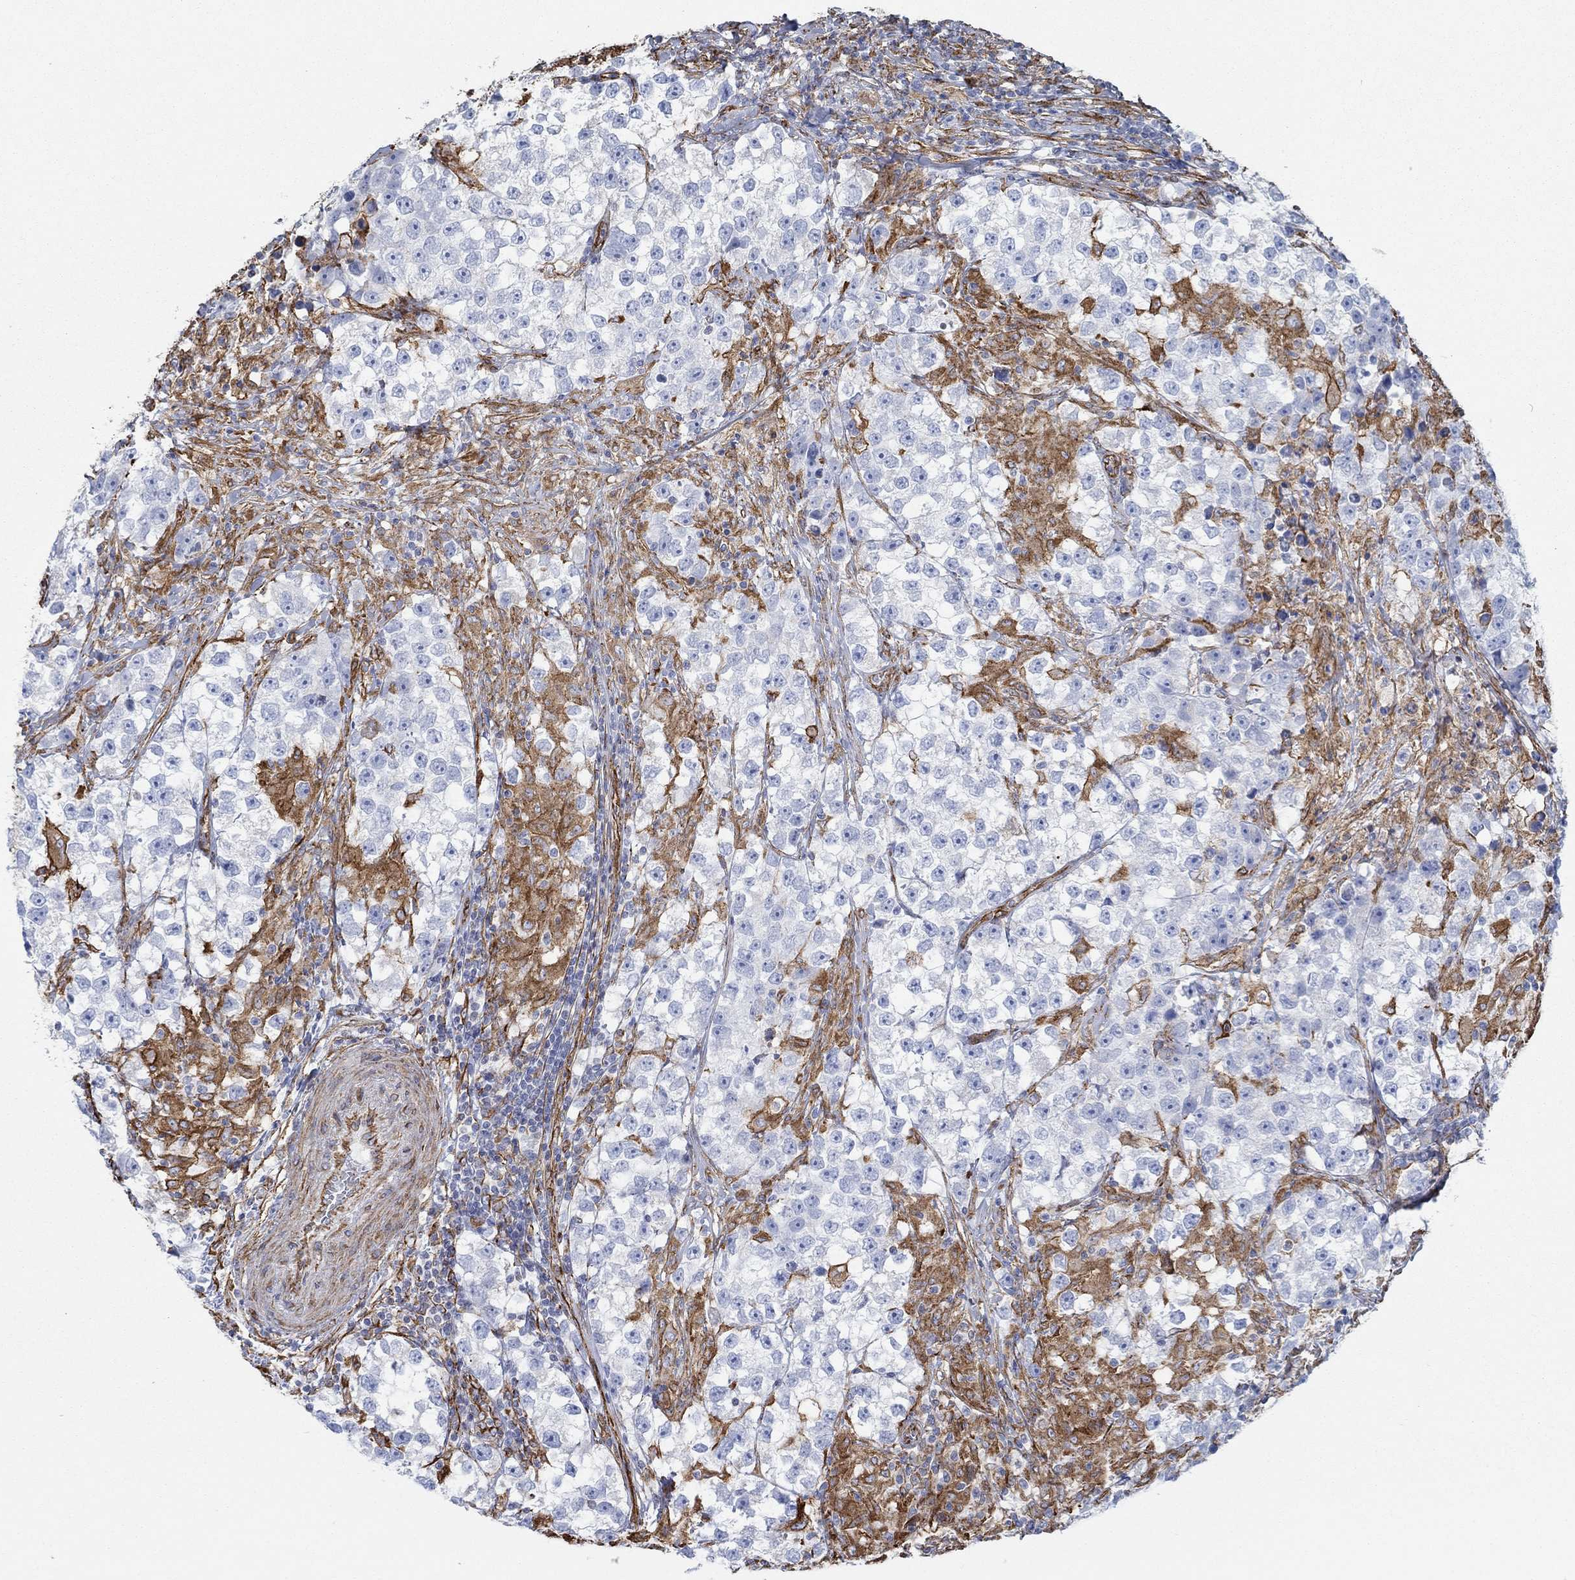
{"staining": {"intensity": "moderate", "quantity": "<25%", "location": "cytoplasmic/membranous"}, "tissue": "testis cancer", "cell_type": "Tumor cells", "image_type": "cancer", "snomed": [{"axis": "morphology", "description": "Seminoma, NOS"}, {"axis": "topography", "description": "Testis"}], "caption": "Testis cancer (seminoma) was stained to show a protein in brown. There is low levels of moderate cytoplasmic/membranous staining in approximately <25% of tumor cells.", "gene": "STC2", "patient": {"sex": "male", "age": 46}}